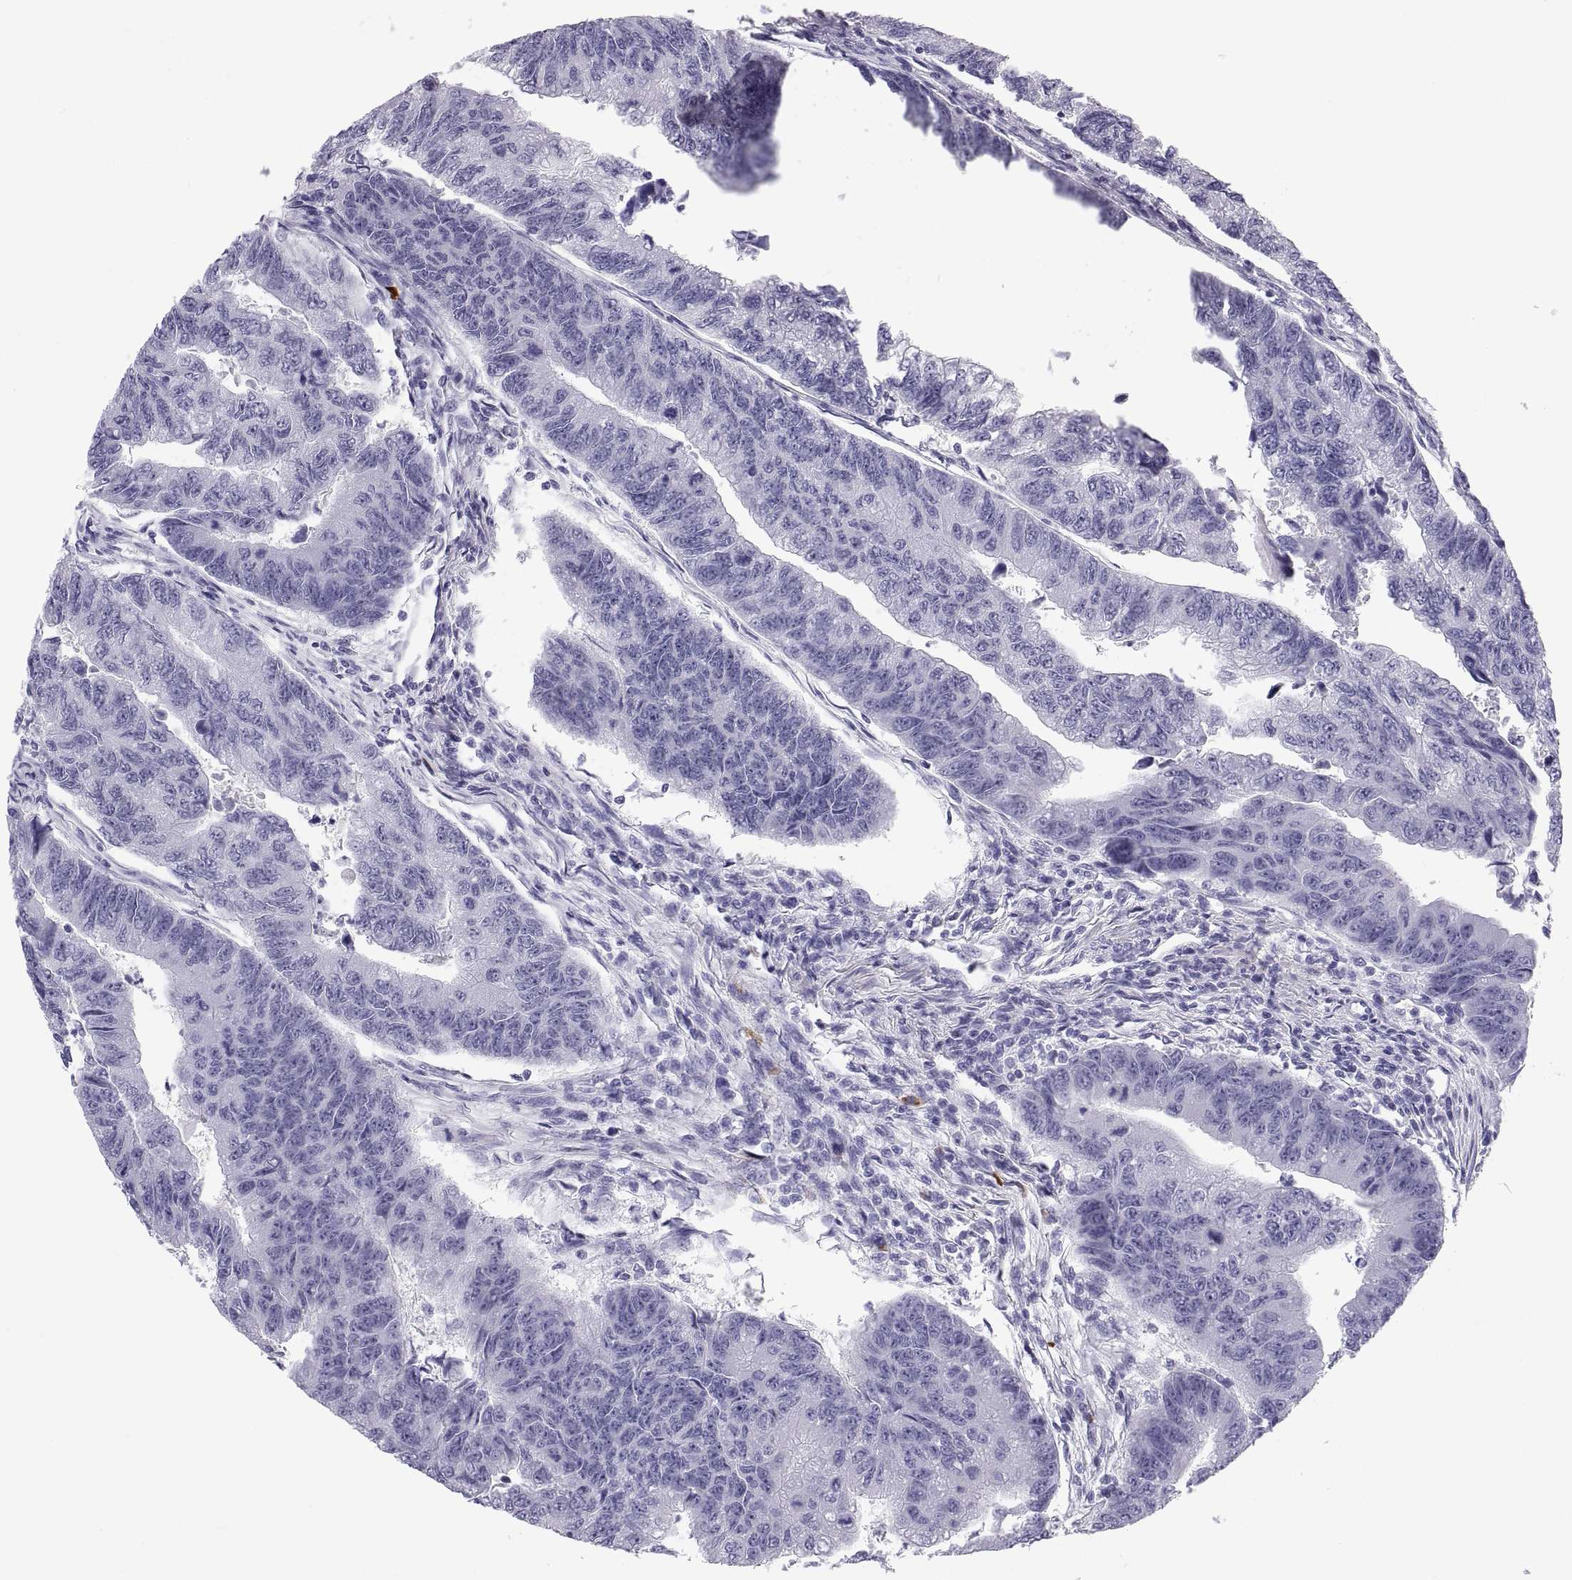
{"staining": {"intensity": "negative", "quantity": "none", "location": "none"}, "tissue": "colorectal cancer", "cell_type": "Tumor cells", "image_type": "cancer", "snomed": [{"axis": "morphology", "description": "Adenocarcinoma, NOS"}, {"axis": "topography", "description": "Colon"}], "caption": "A micrograph of human colorectal cancer is negative for staining in tumor cells.", "gene": "CT47A10", "patient": {"sex": "female", "age": 65}}